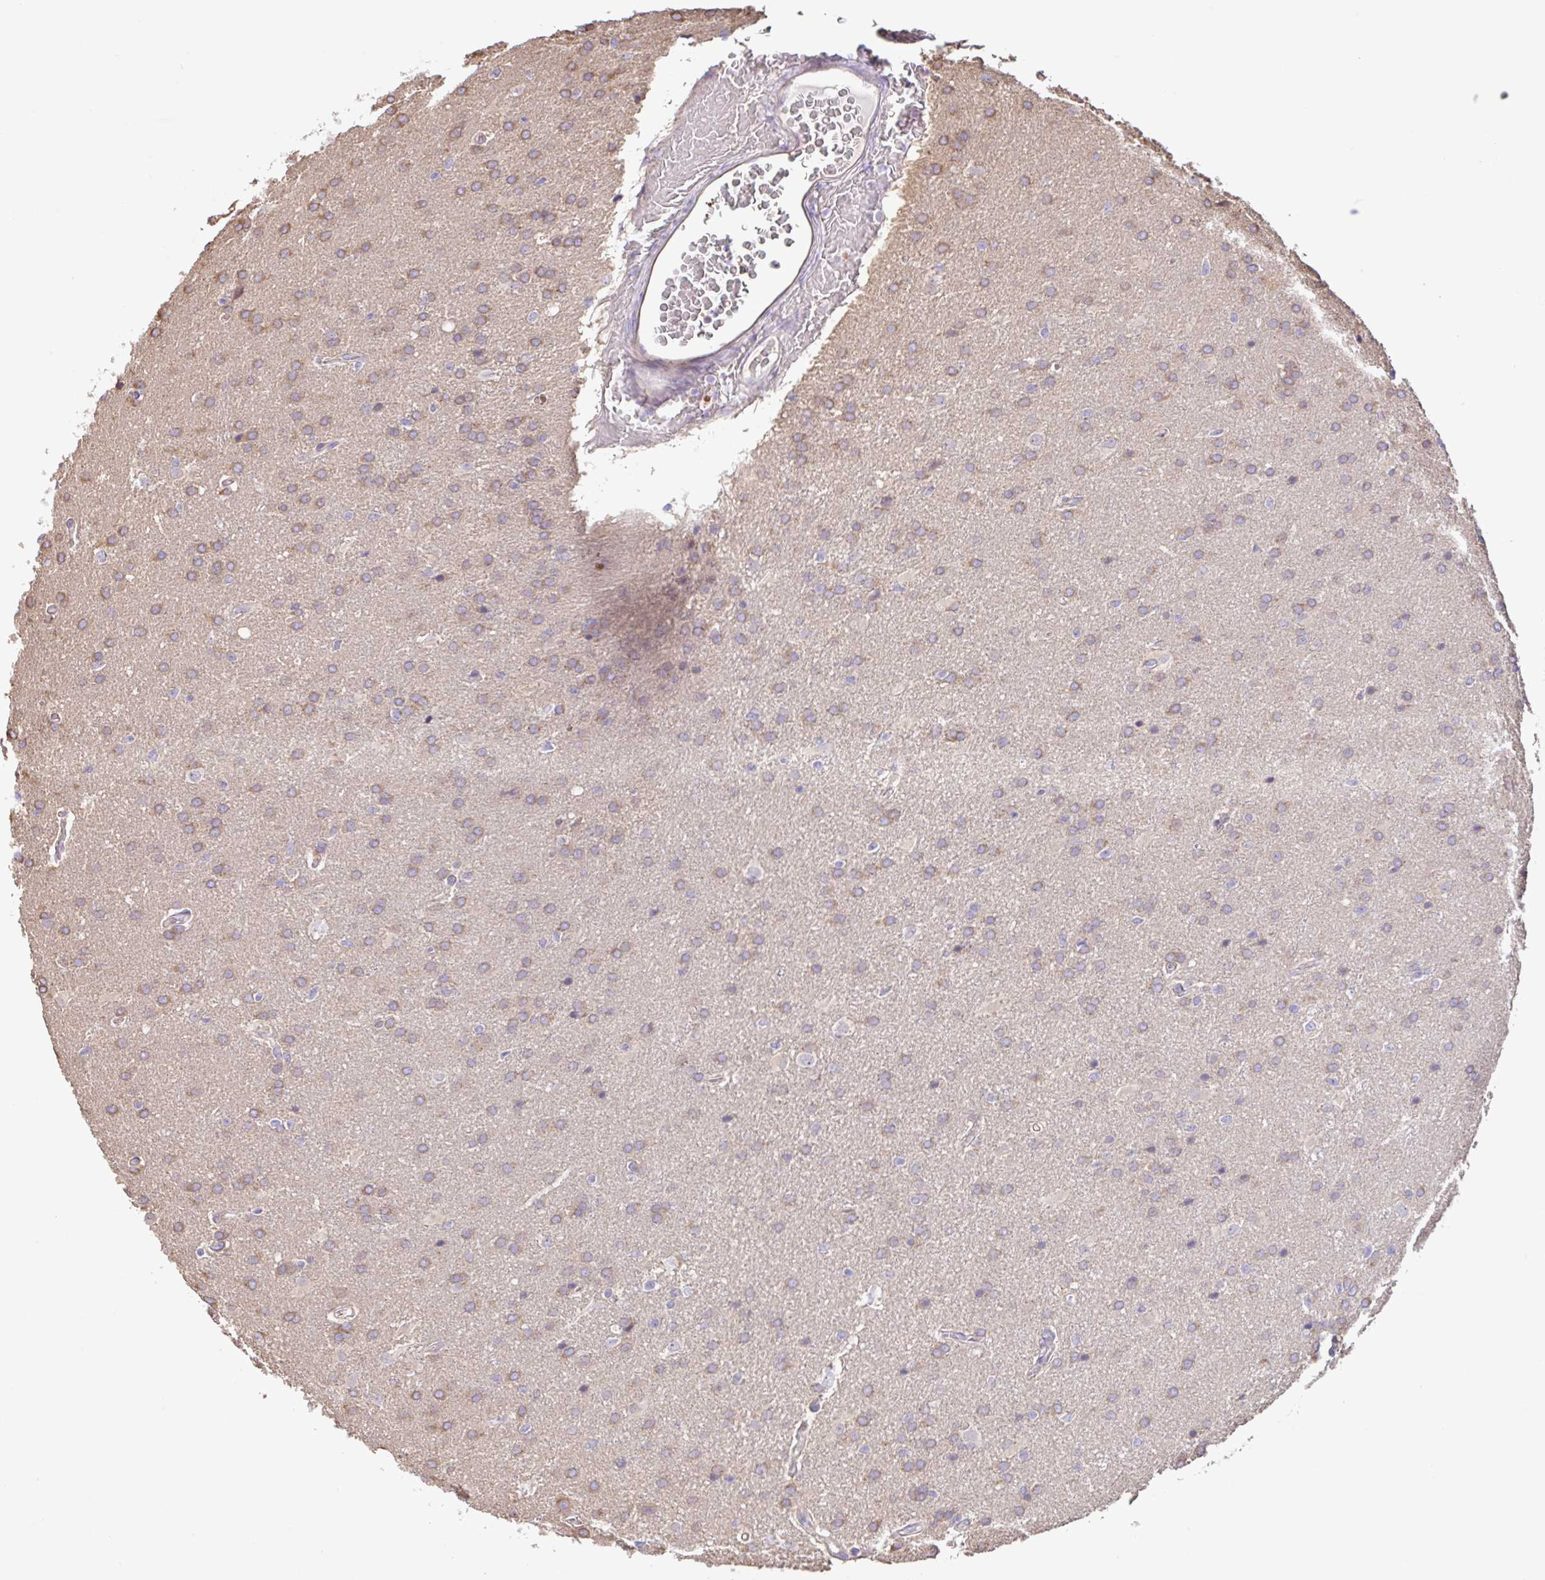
{"staining": {"intensity": "weak", "quantity": "25%-75%", "location": "cytoplasmic/membranous"}, "tissue": "glioma", "cell_type": "Tumor cells", "image_type": "cancer", "snomed": [{"axis": "morphology", "description": "Glioma, malignant, High grade"}, {"axis": "topography", "description": "Brain"}], "caption": "Immunohistochemistry photomicrograph of human glioma stained for a protein (brown), which displays low levels of weak cytoplasmic/membranous positivity in about 25%-75% of tumor cells.", "gene": "PLCD4", "patient": {"sex": "male", "age": 56}}